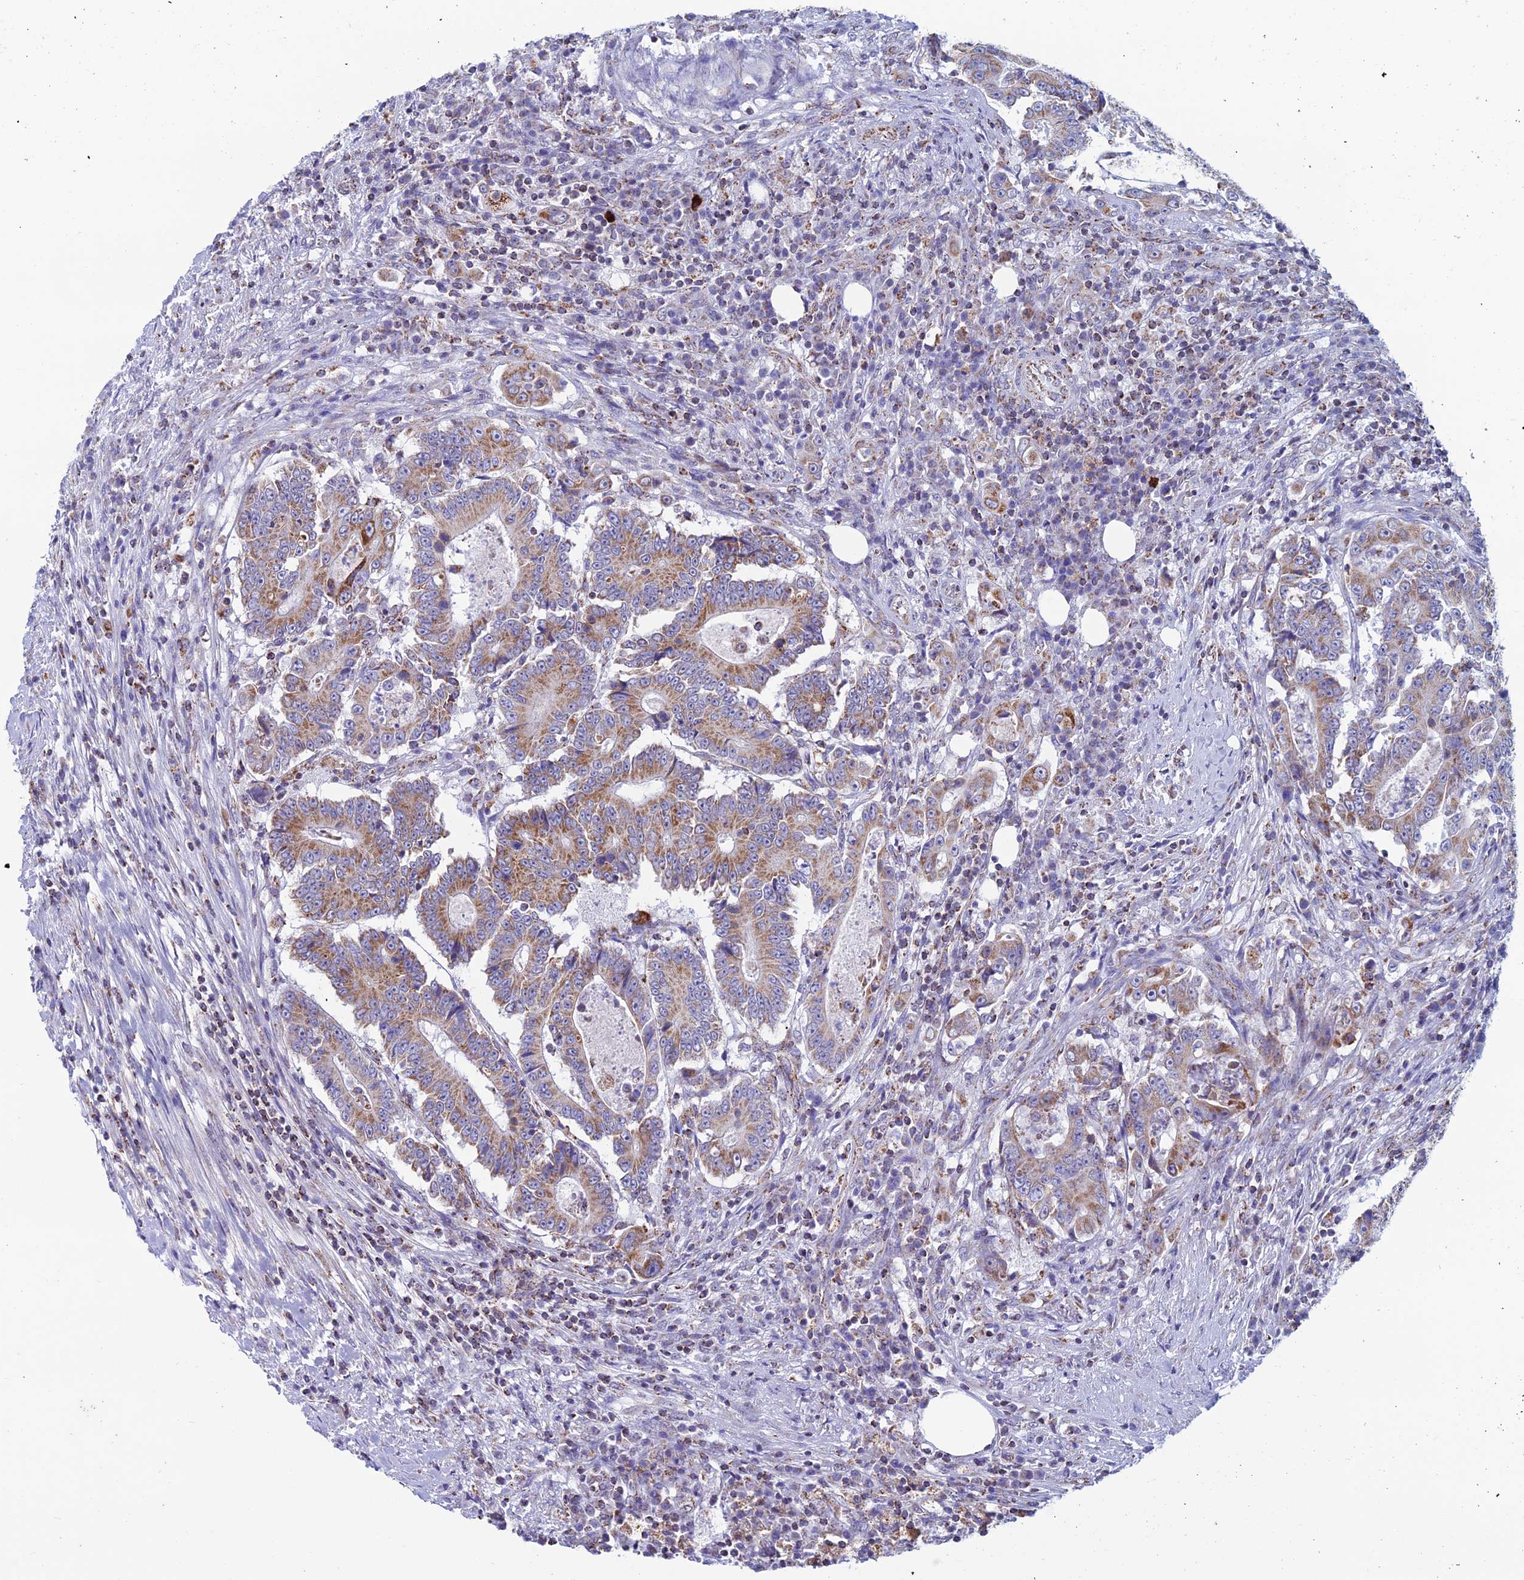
{"staining": {"intensity": "moderate", "quantity": ">75%", "location": "cytoplasmic/membranous"}, "tissue": "colorectal cancer", "cell_type": "Tumor cells", "image_type": "cancer", "snomed": [{"axis": "morphology", "description": "Adenocarcinoma, NOS"}, {"axis": "topography", "description": "Colon"}], "caption": "Human colorectal cancer (adenocarcinoma) stained for a protein (brown) demonstrates moderate cytoplasmic/membranous positive positivity in approximately >75% of tumor cells.", "gene": "ZNG1B", "patient": {"sex": "male", "age": 83}}